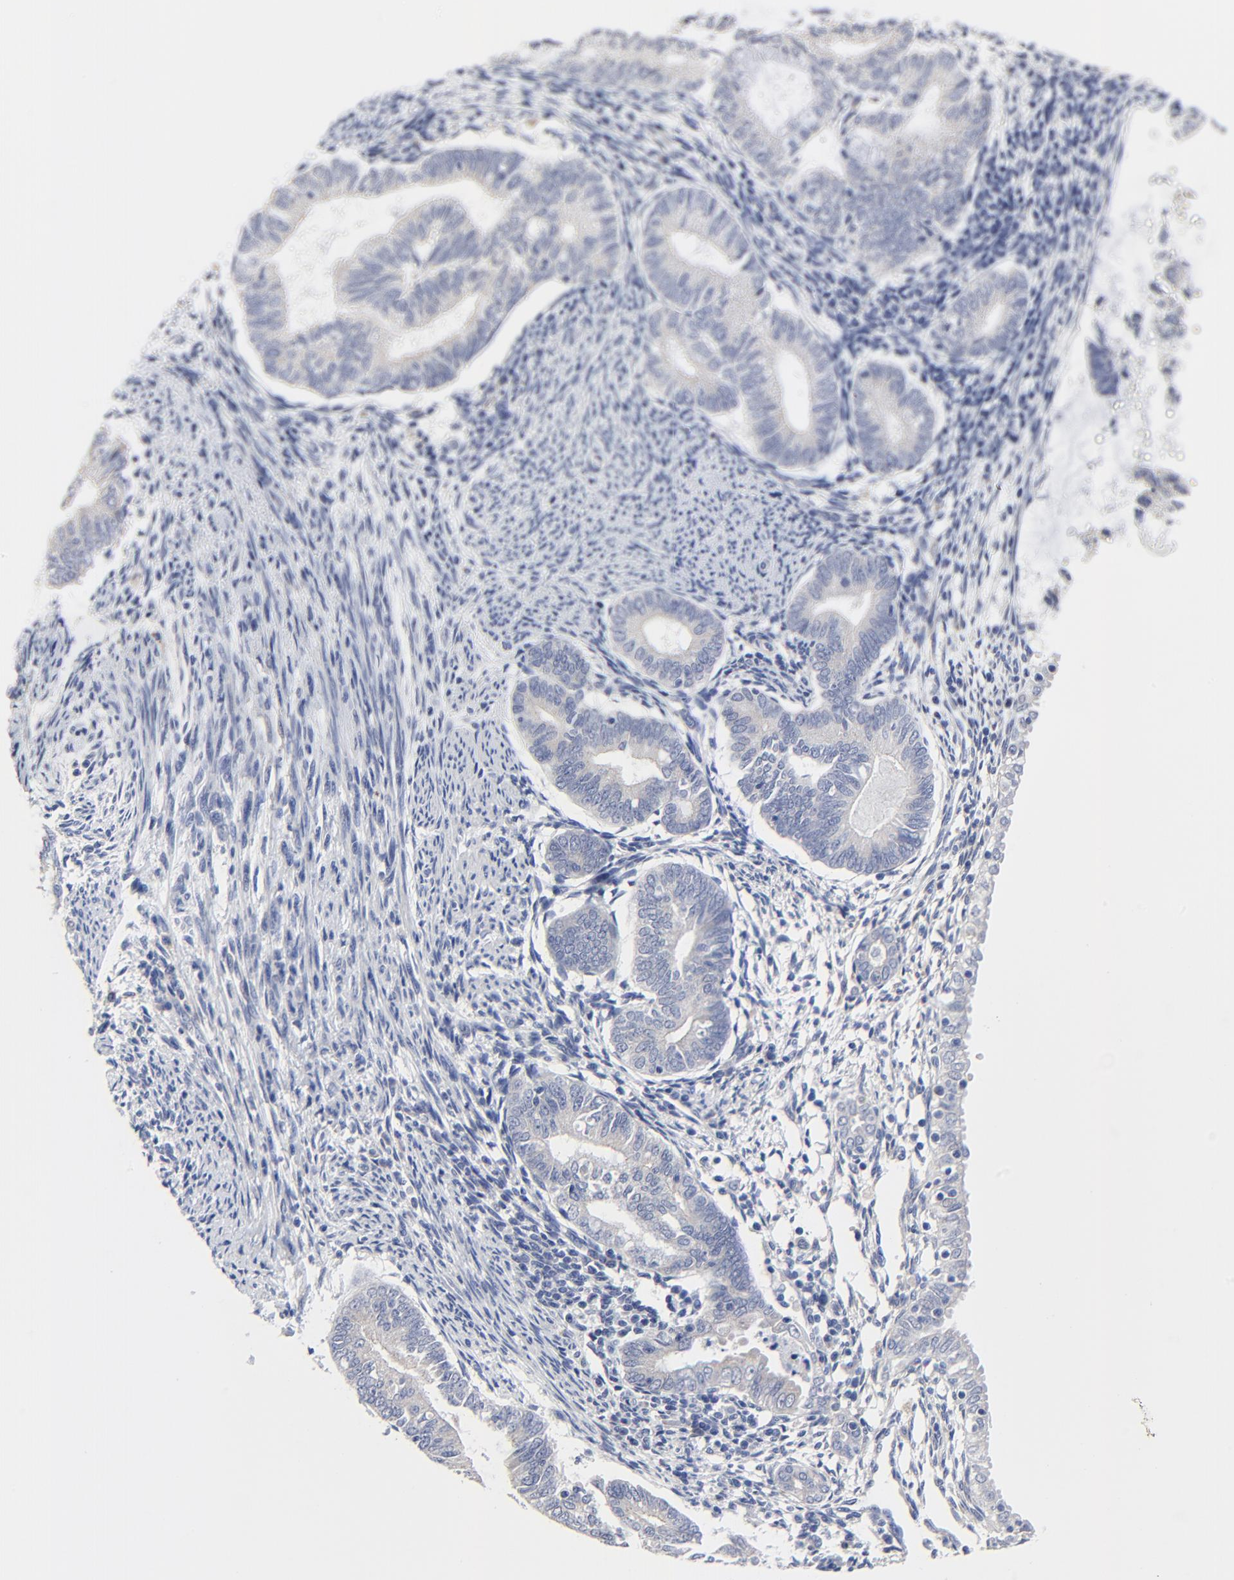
{"staining": {"intensity": "negative", "quantity": "none", "location": "none"}, "tissue": "endometrial cancer", "cell_type": "Tumor cells", "image_type": "cancer", "snomed": [{"axis": "morphology", "description": "Adenocarcinoma, NOS"}, {"axis": "topography", "description": "Endometrium"}], "caption": "IHC of endometrial cancer shows no positivity in tumor cells.", "gene": "DHRSX", "patient": {"sex": "female", "age": 63}}